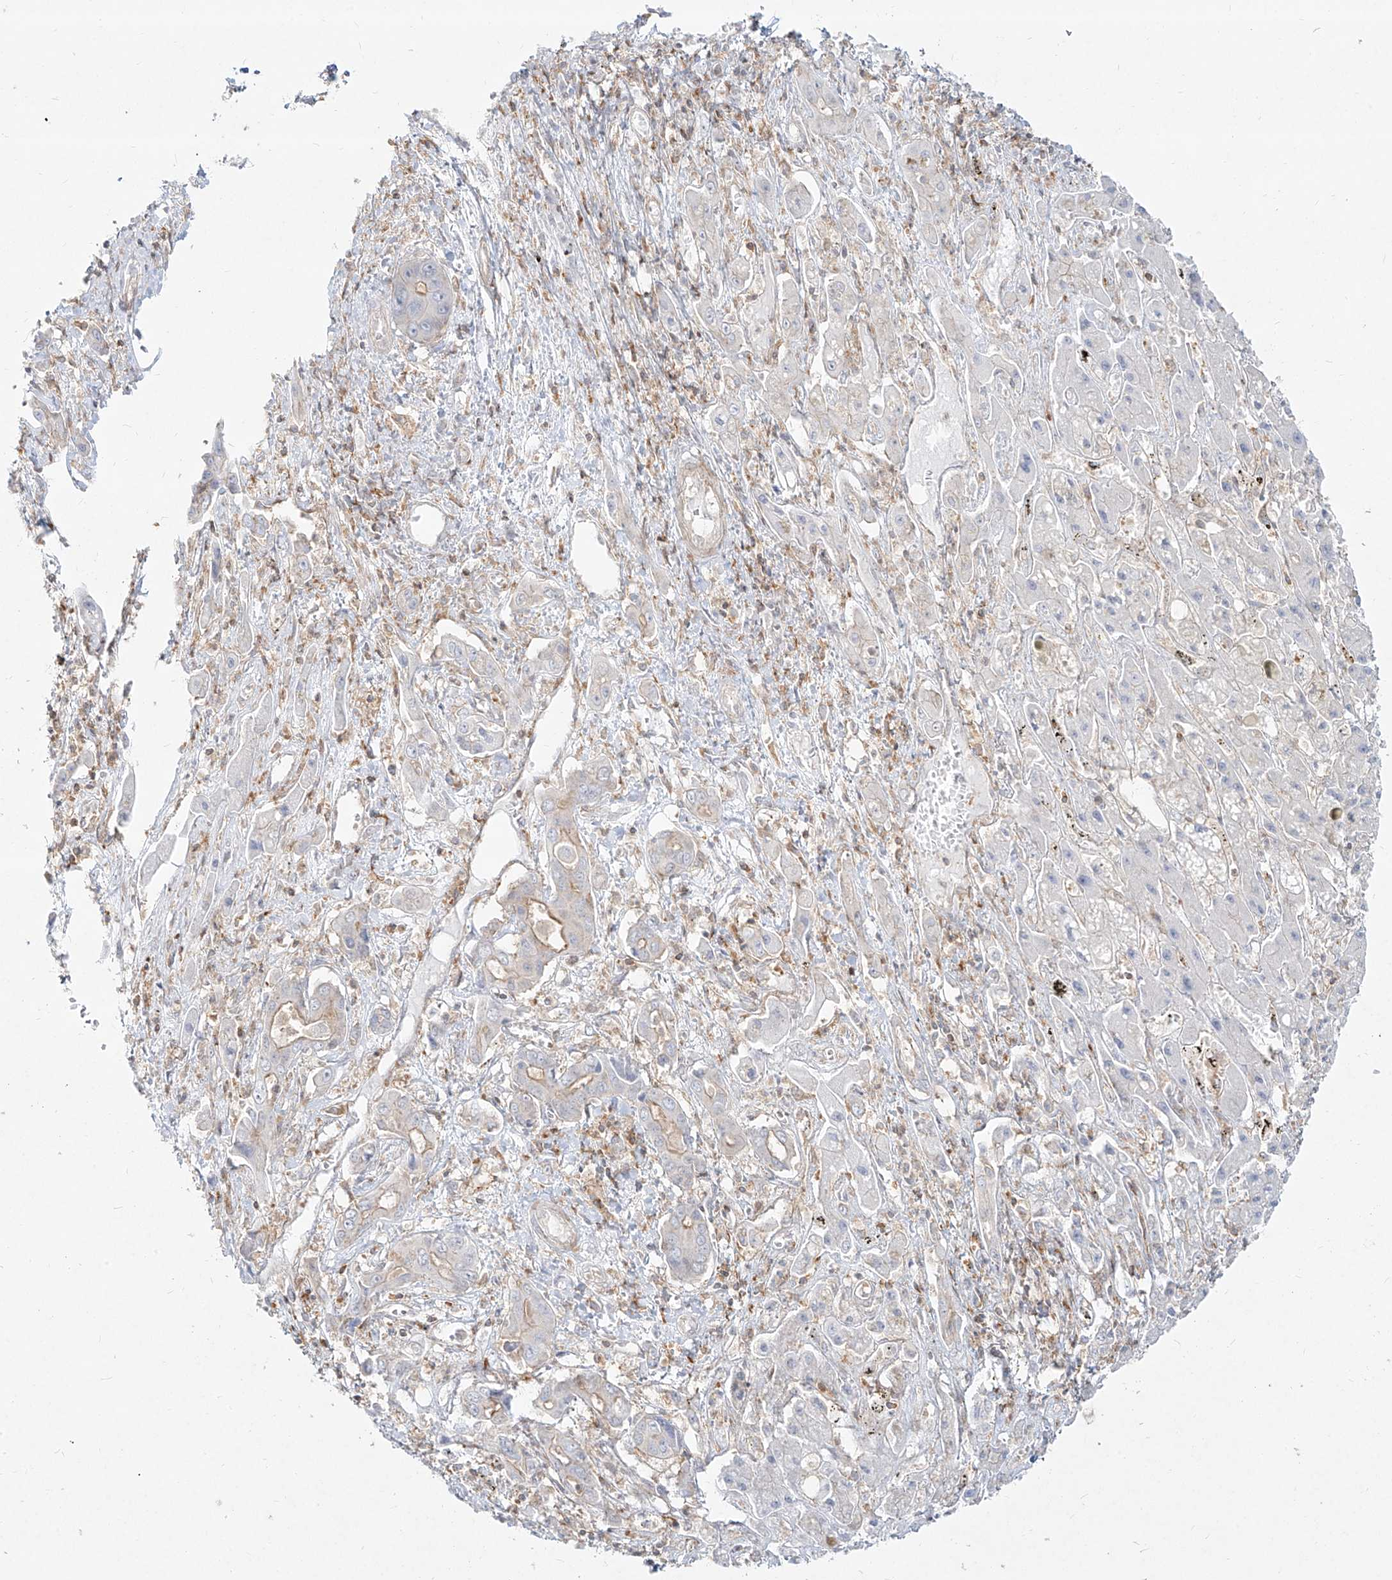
{"staining": {"intensity": "negative", "quantity": "none", "location": "none"}, "tissue": "liver cancer", "cell_type": "Tumor cells", "image_type": "cancer", "snomed": [{"axis": "morphology", "description": "Cholangiocarcinoma"}, {"axis": "topography", "description": "Liver"}], "caption": "Tumor cells are negative for protein expression in human liver cholangiocarcinoma.", "gene": "SLC2A12", "patient": {"sex": "male", "age": 67}}